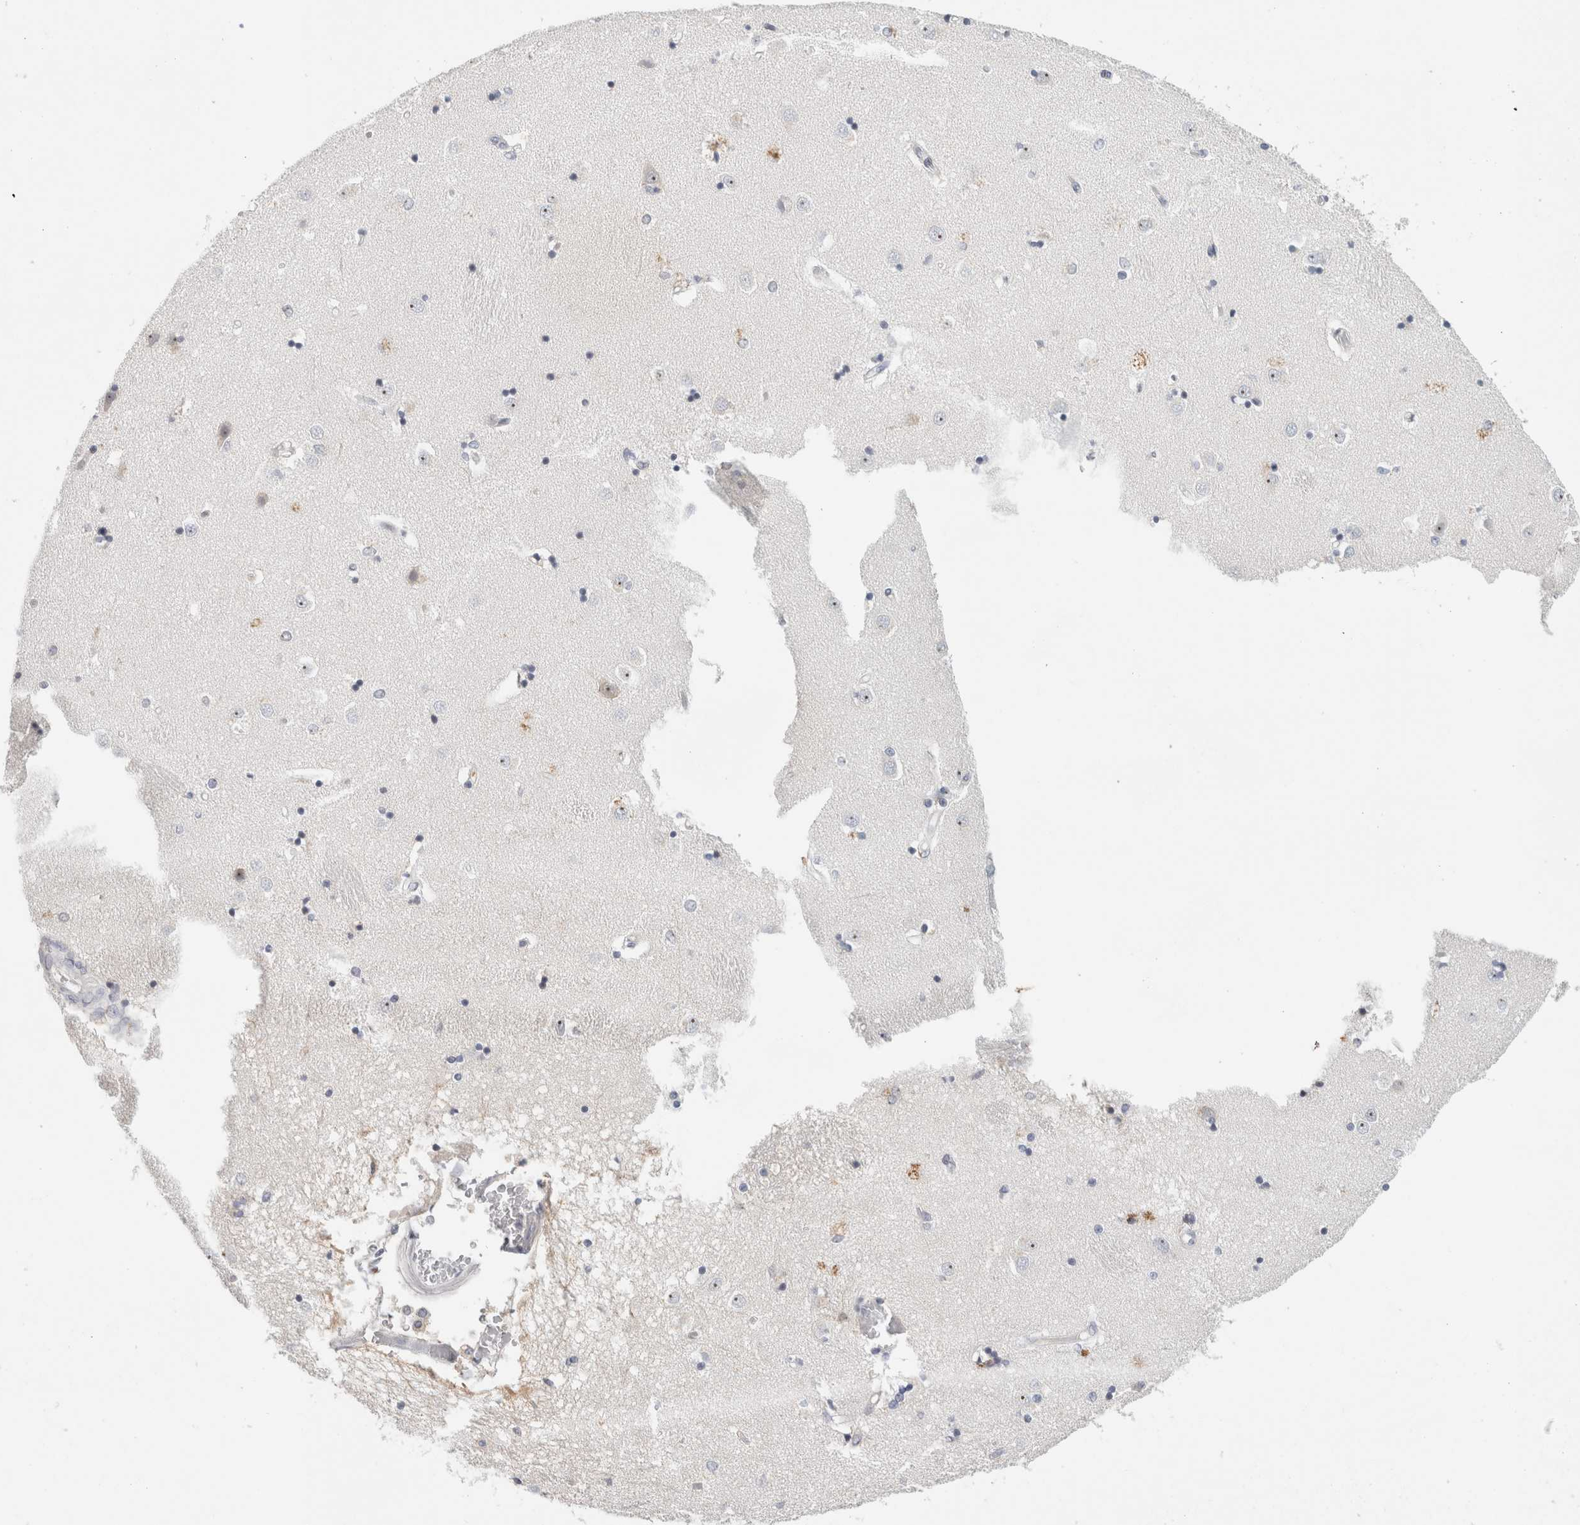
{"staining": {"intensity": "moderate", "quantity": "<25%", "location": "cytoplasmic/membranous"}, "tissue": "caudate", "cell_type": "Glial cells", "image_type": "normal", "snomed": [{"axis": "morphology", "description": "Normal tissue, NOS"}, {"axis": "topography", "description": "Lateral ventricle wall"}], "caption": "Immunohistochemistry (IHC) image of unremarkable human caudate stained for a protein (brown), which shows low levels of moderate cytoplasmic/membranous staining in about <25% of glial cells.", "gene": "STK31", "patient": {"sex": "male", "age": 45}}